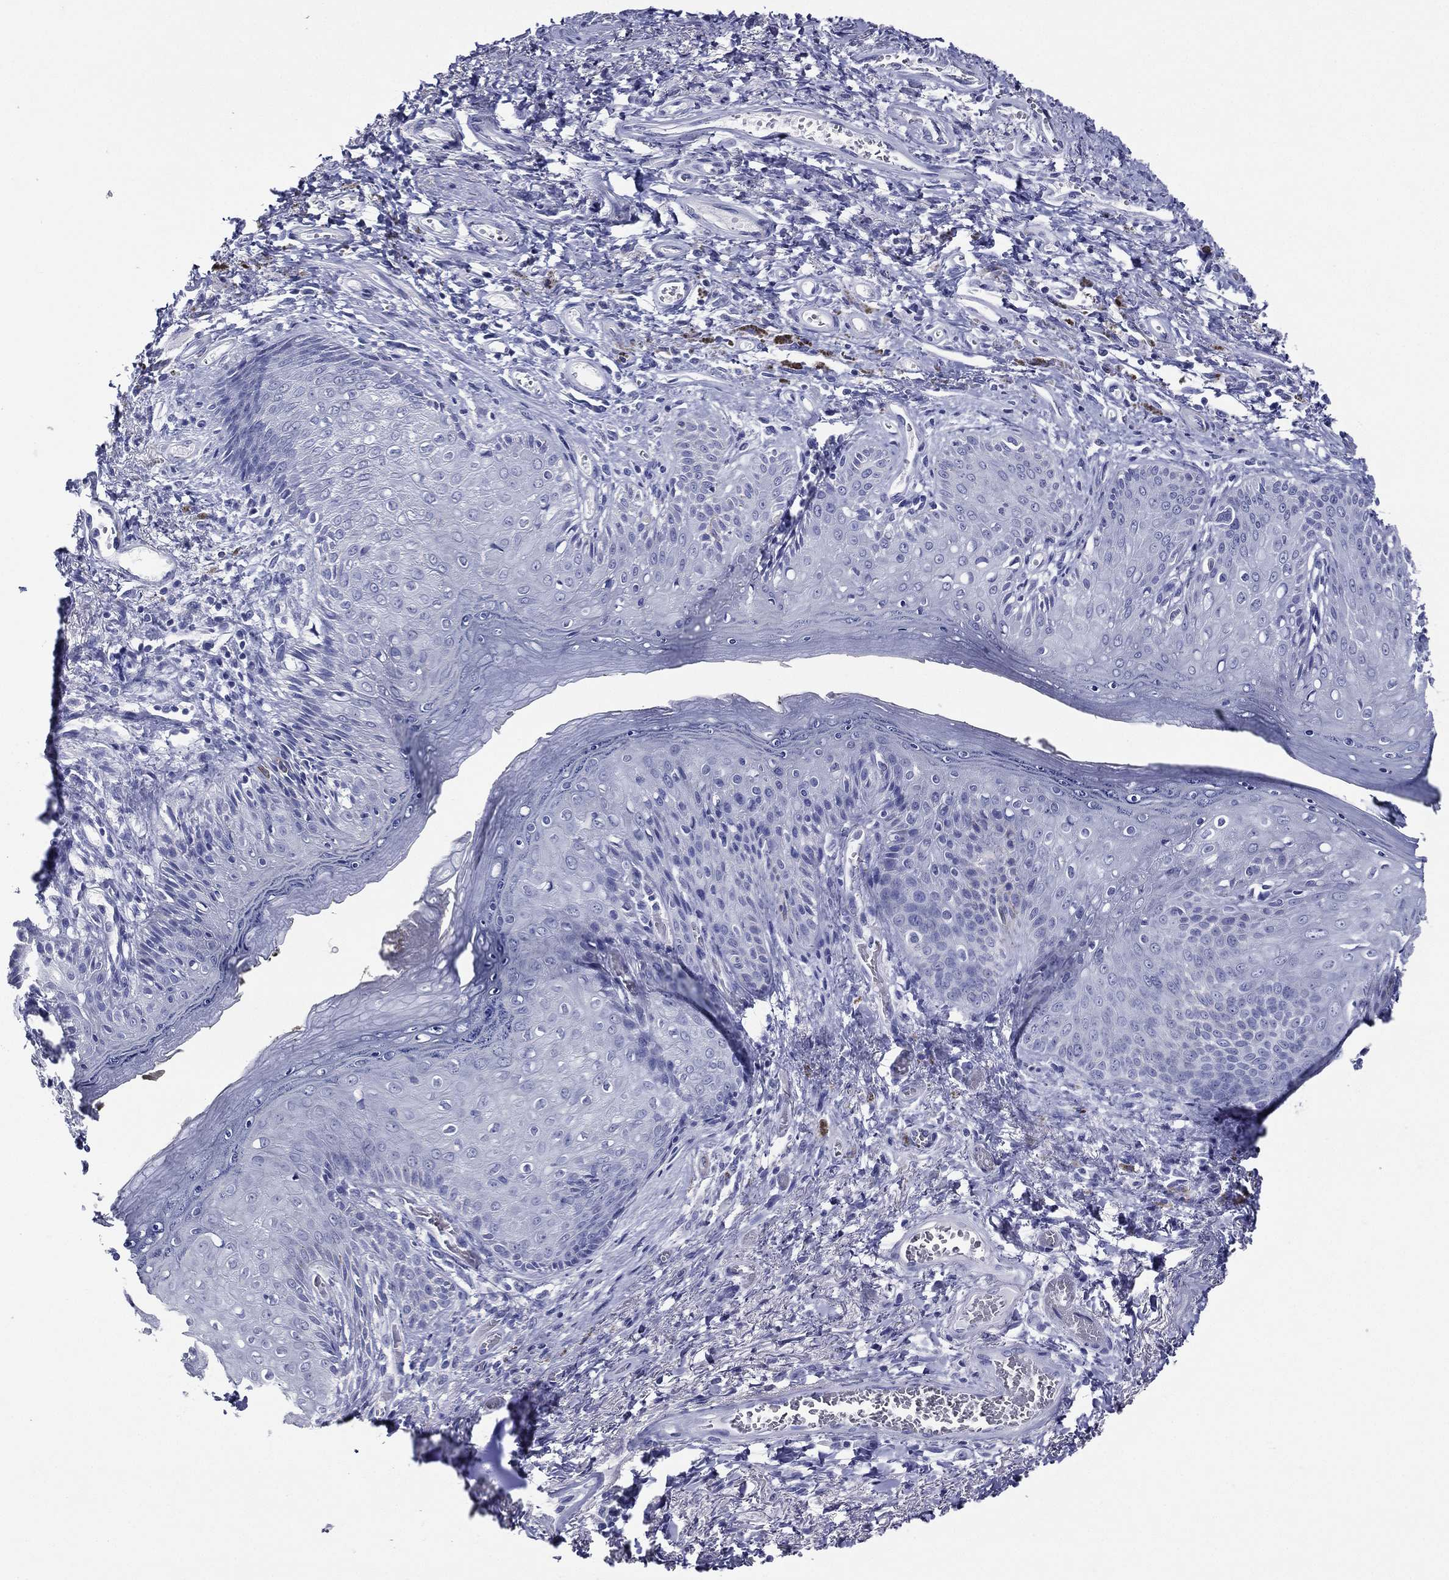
{"staining": {"intensity": "negative", "quantity": "none", "location": "none"}, "tissue": "skin", "cell_type": "Epidermal cells", "image_type": "normal", "snomed": [{"axis": "morphology", "description": "Normal tissue, NOS"}, {"axis": "morphology", "description": "Adenocarcinoma, NOS"}, {"axis": "topography", "description": "Rectum"}, {"axis": "topography", "description": "Anal"}], "caption": "This is a histopathology image of immunohistochemistry staining of unremarkable skin, which shows no staining in epidermal cells. (DAB immunohistochemistry with hematoxylin counter stain).", "gene": "ACE2", "patient": {"sex": "female", "age": 68}}